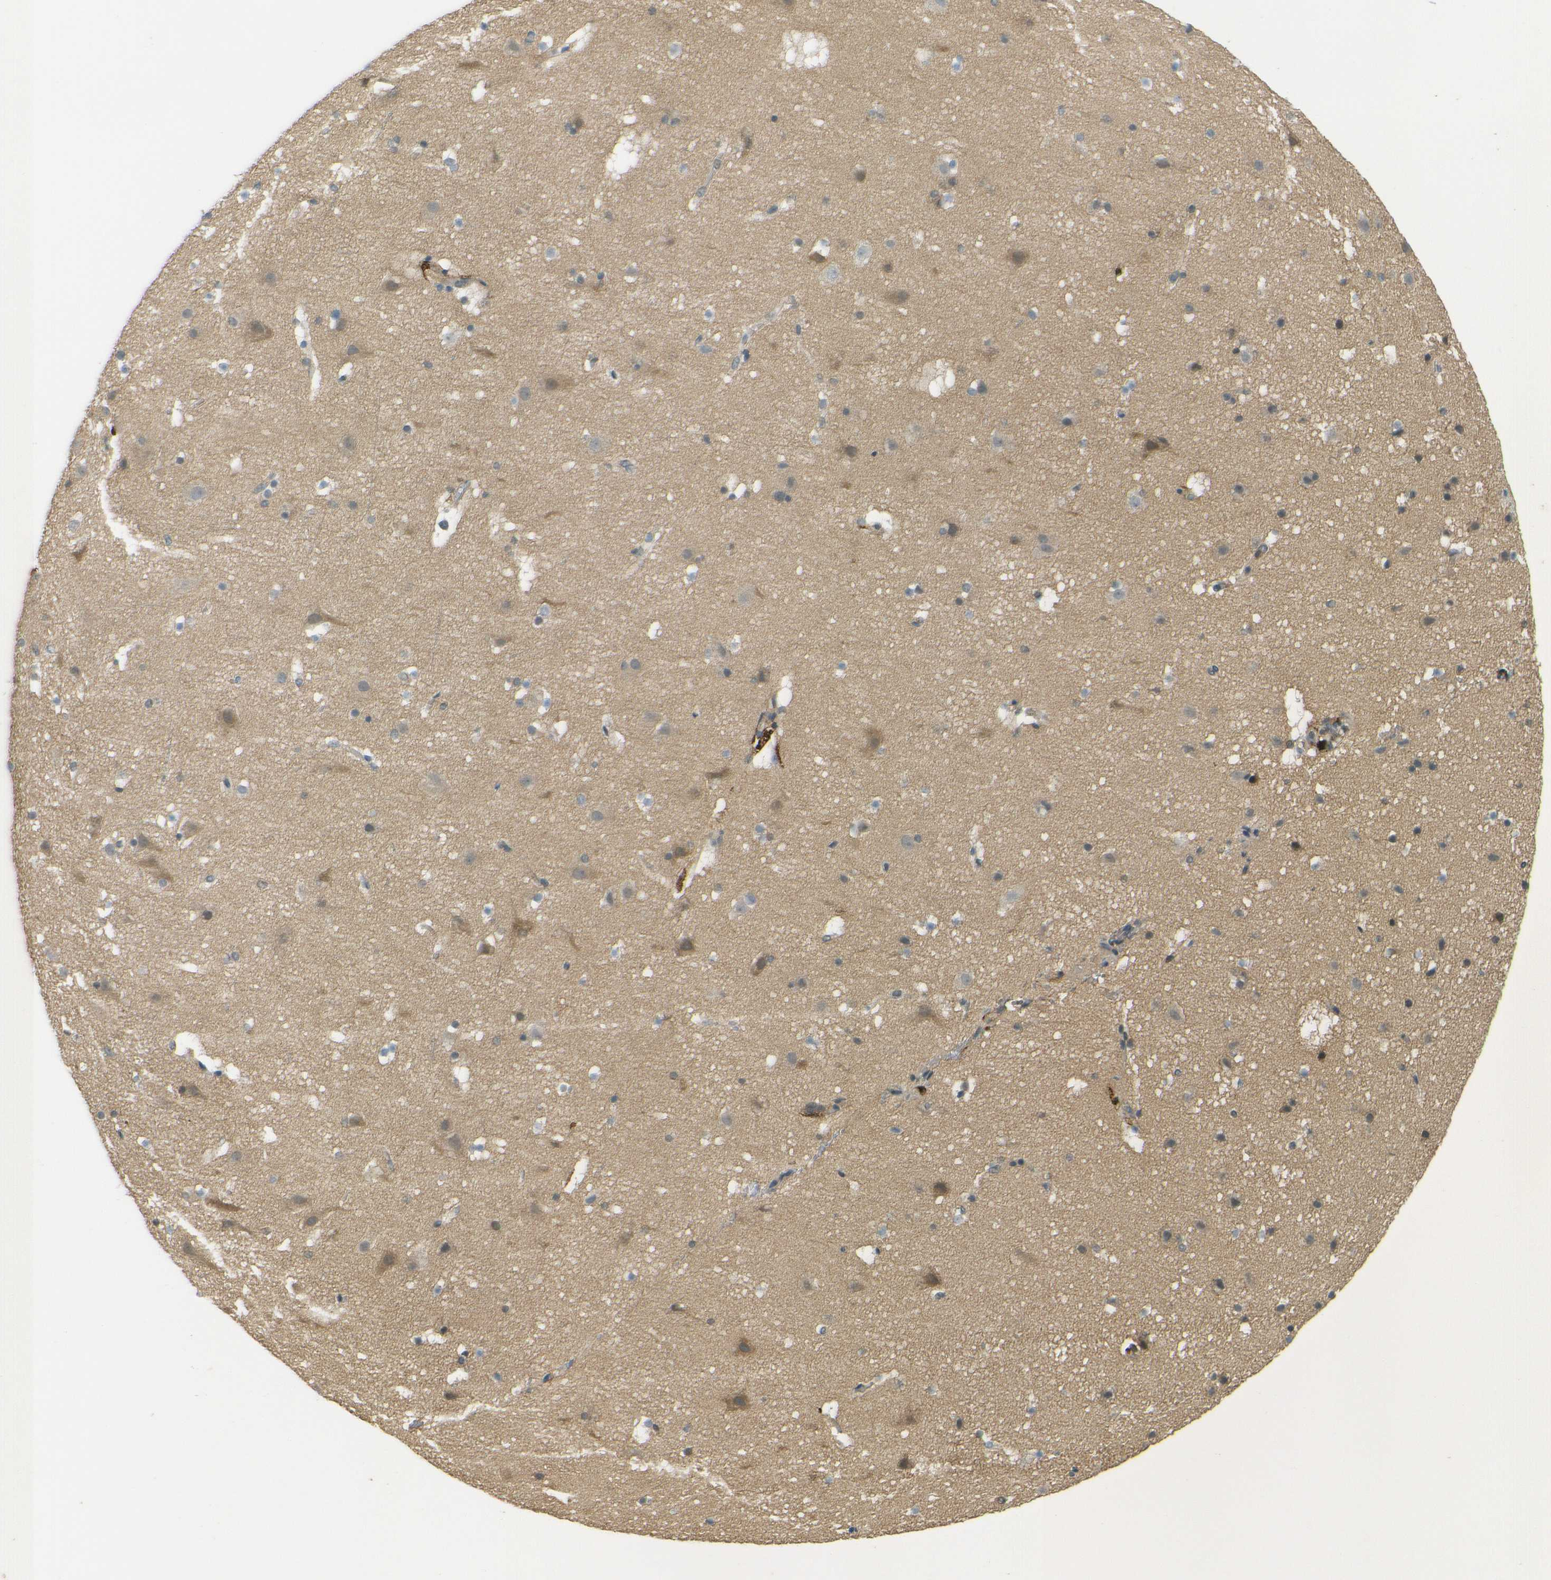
{"staining": {"intensity": "negative", "quantity": "none", "location": "none"}, "tissue": "cerebral cortex", "cell_type": "Endothelial cells", "image_type": "normal", "snomed": [{"axis": "morphology", "description": "Normal tissue, NOS"}, {"axis": "topography", "description": "Cerebral cortex"}], "caption": "Immunohistochemistry image of unremarkable cerebral cortex: cerebral cortex stained with DAB exhibits no significant protein positivity in endothelial cells.", "gene": "DAB2", "patient": {"sex": "male", "age": 45}}